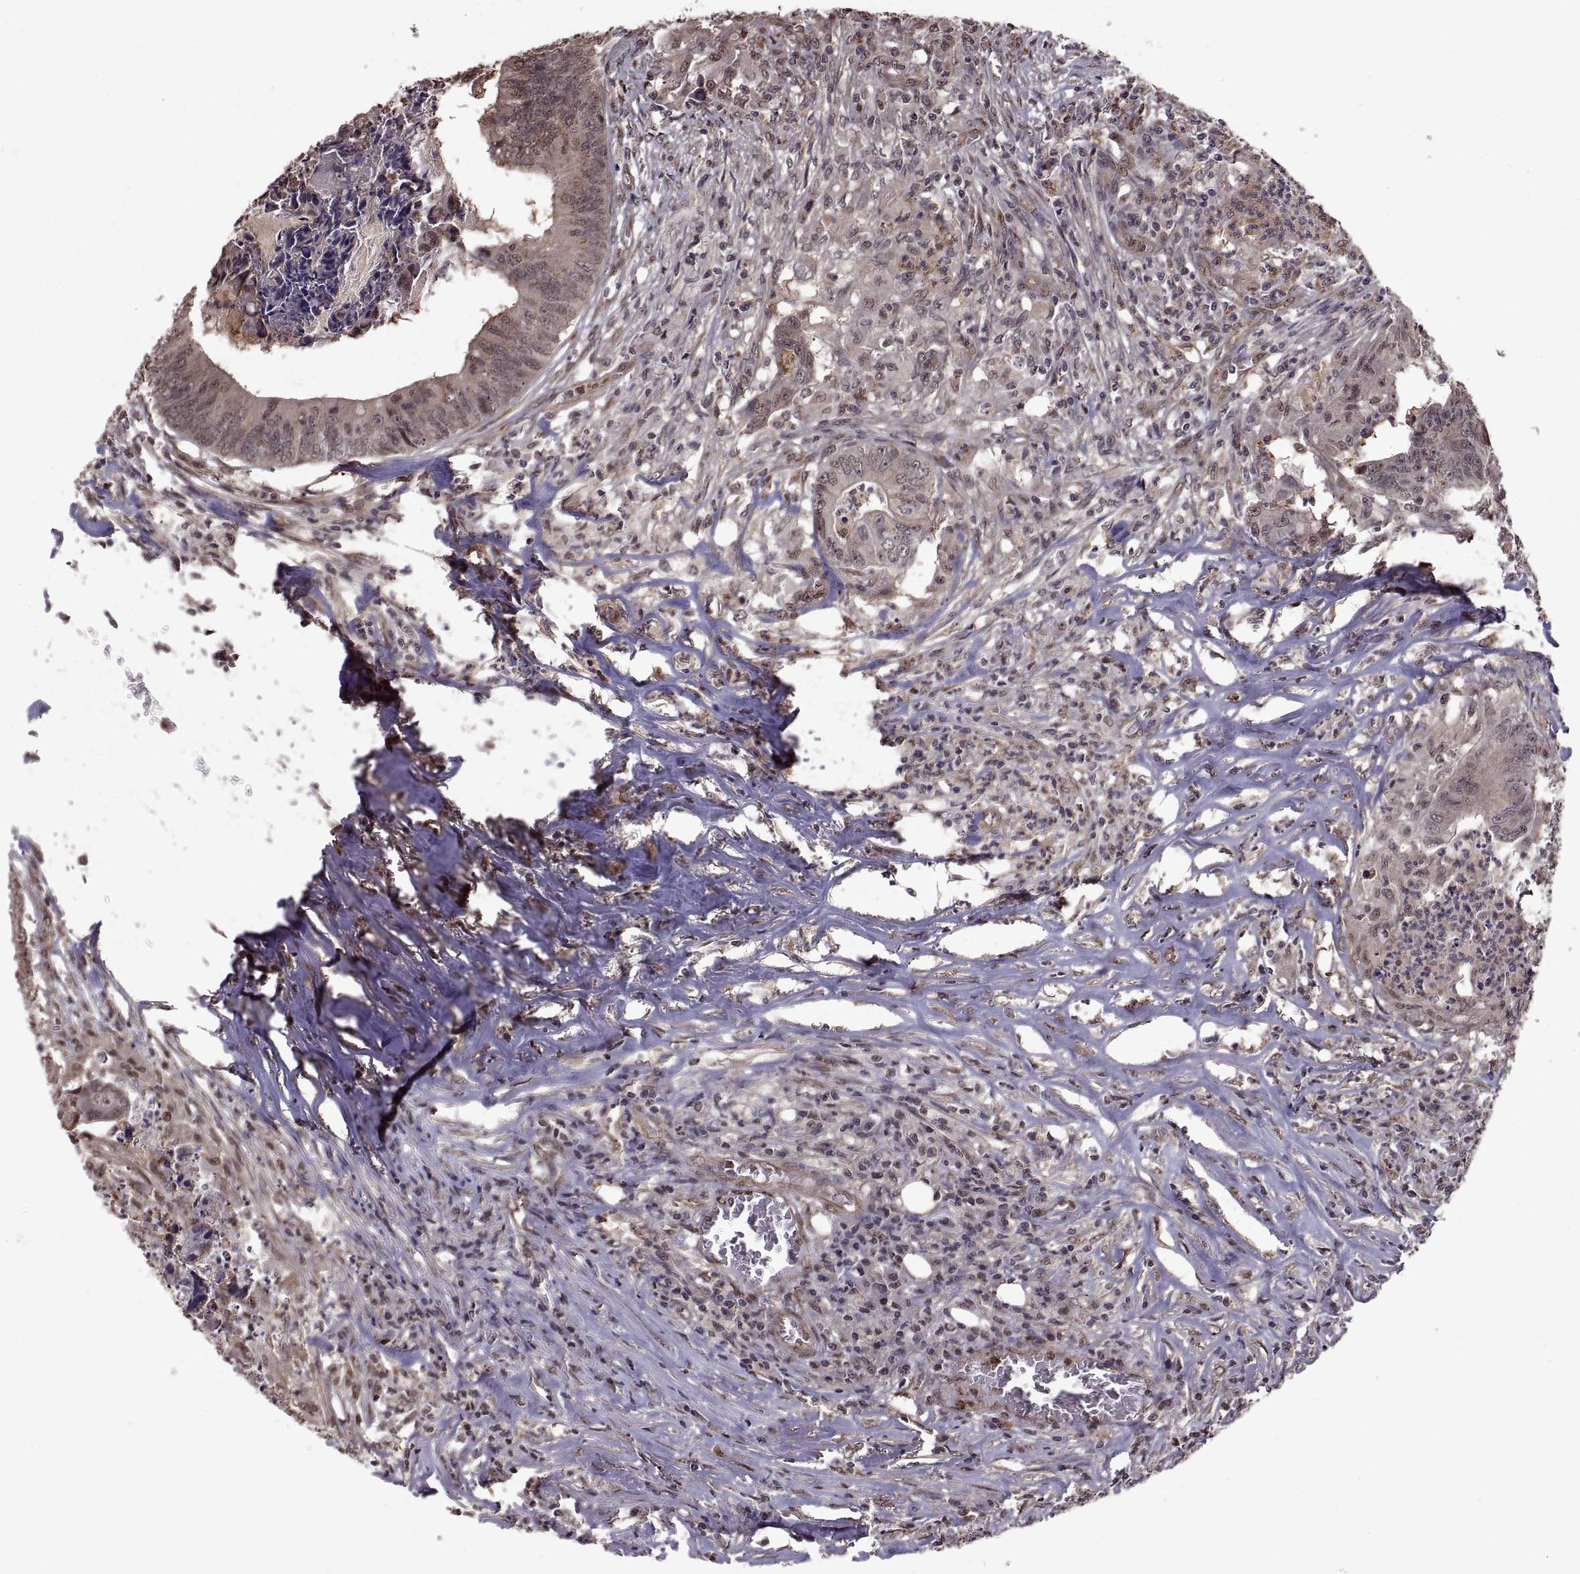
{"staining": {"intensity": "moderate", "quantity": "<25%", "location": "cytoplasmic/membranous"}, "tissue": "colorectal cancer", "cell_type": "Tumor cells", "image_type": "cancer", "snomed": [{"axis": "morphology", "description": "Adenocarcinoma, NOS"}, {"axis": "topography", "description": "Colon"}], "caption": "DAB (3,3'-diaminobenzidine) immunohistochemical staining of human colorectal adenocarcinoma reveals moderate cytoplasmic/membranous protein staining in approximately <25% of tumor cells.", "gene": "ARRB1", "patient": {"sex": "male", "age": 84}}